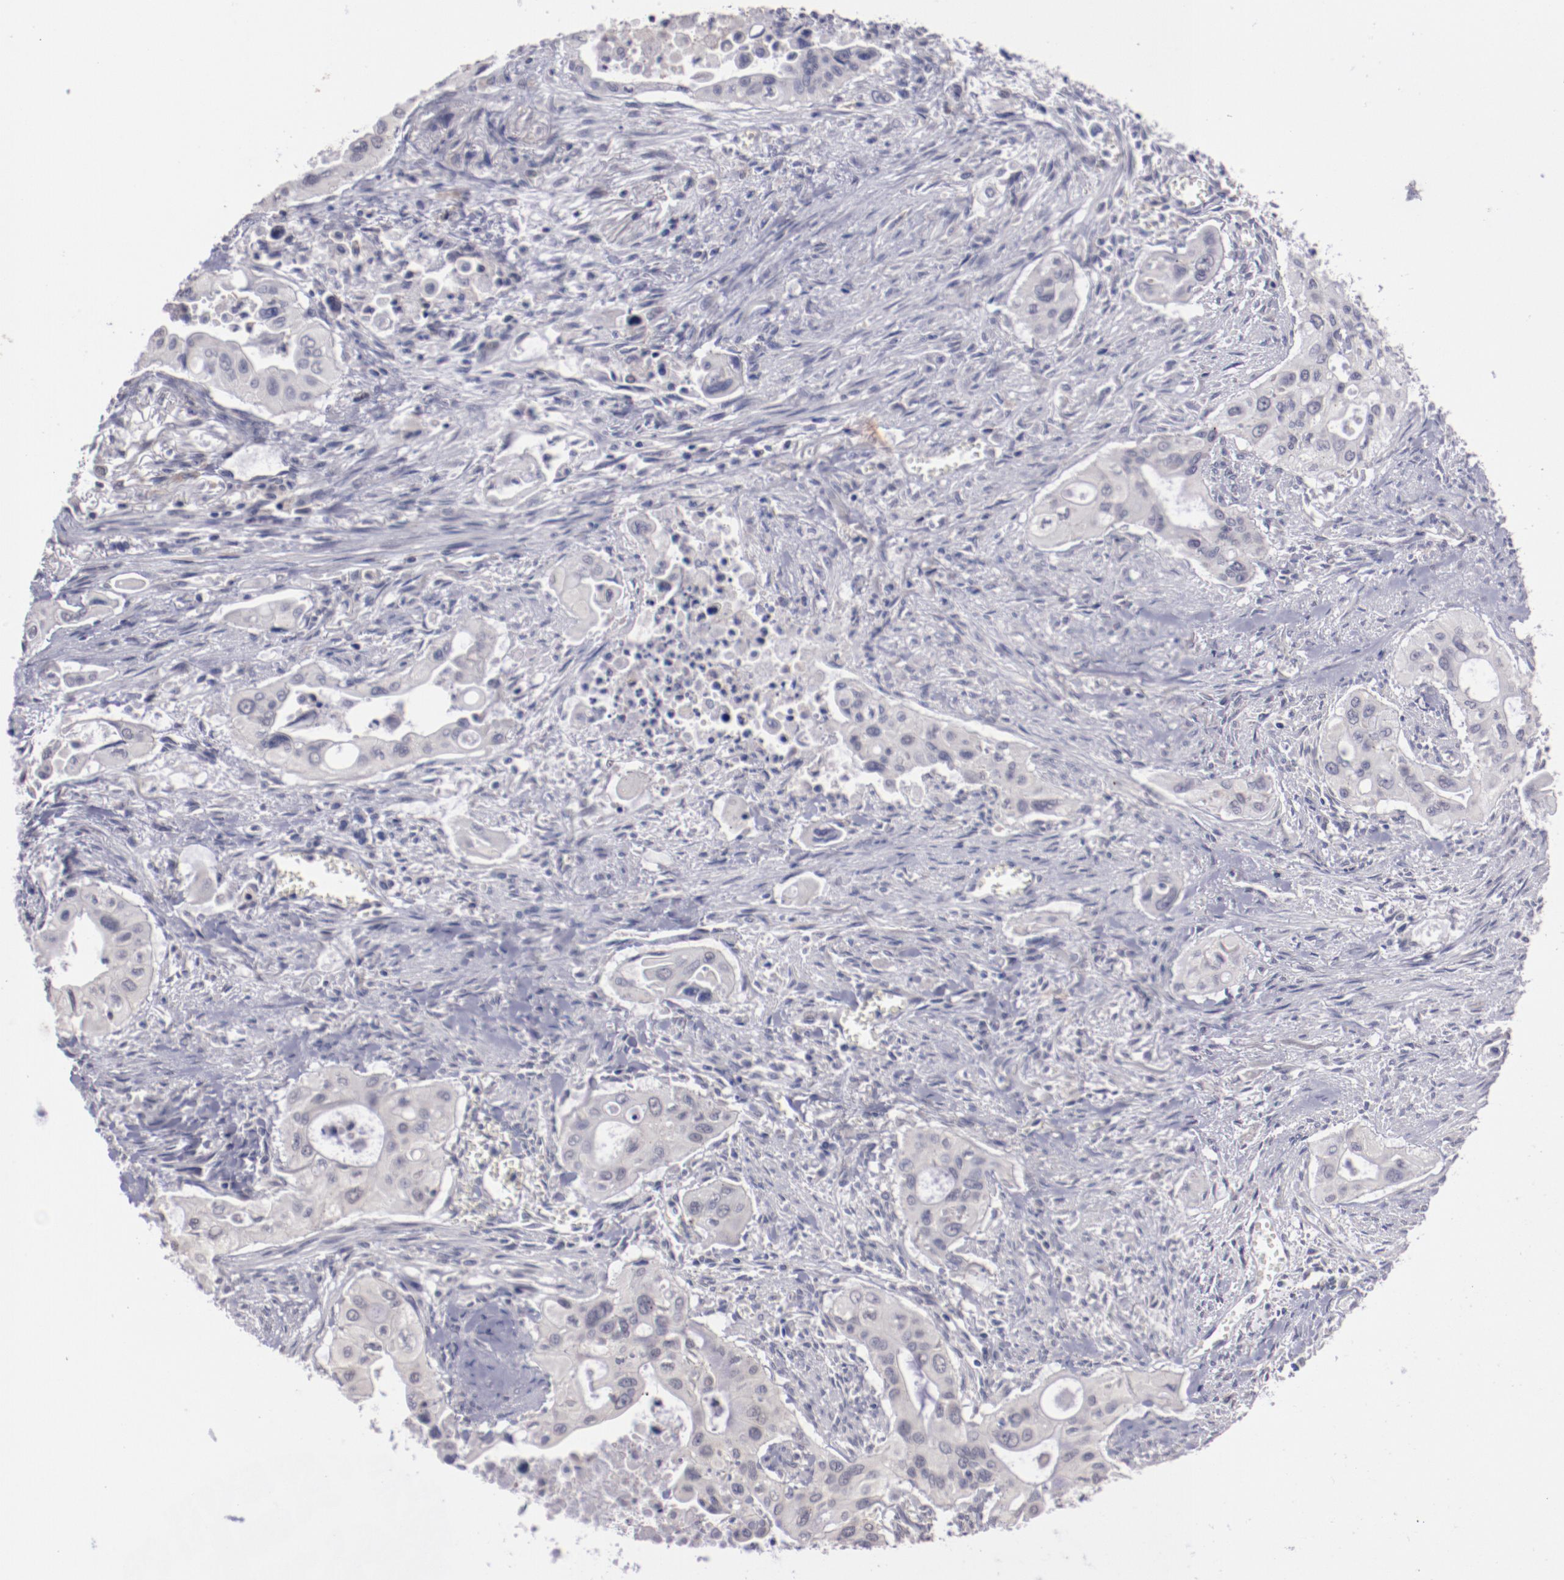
{"staining": {"intensity": "negative", "quantity": "none", "location": "none"}, "tissue": "pancreatic cancer", "cell_type": "Tumor cells", "image_type": "cancer", "snomed": [{"axis": "morphology", "description": "Adenocarcinoma, NOS"}, {"axis": "topography", "description": "Pancreas"}], "caption": "Pancreatic adenocarcinoma stained for a protein using IHC displays no expression tumor cells.", "gene": "NRXN3", "patient": {"sex": "male", "age": 77}}